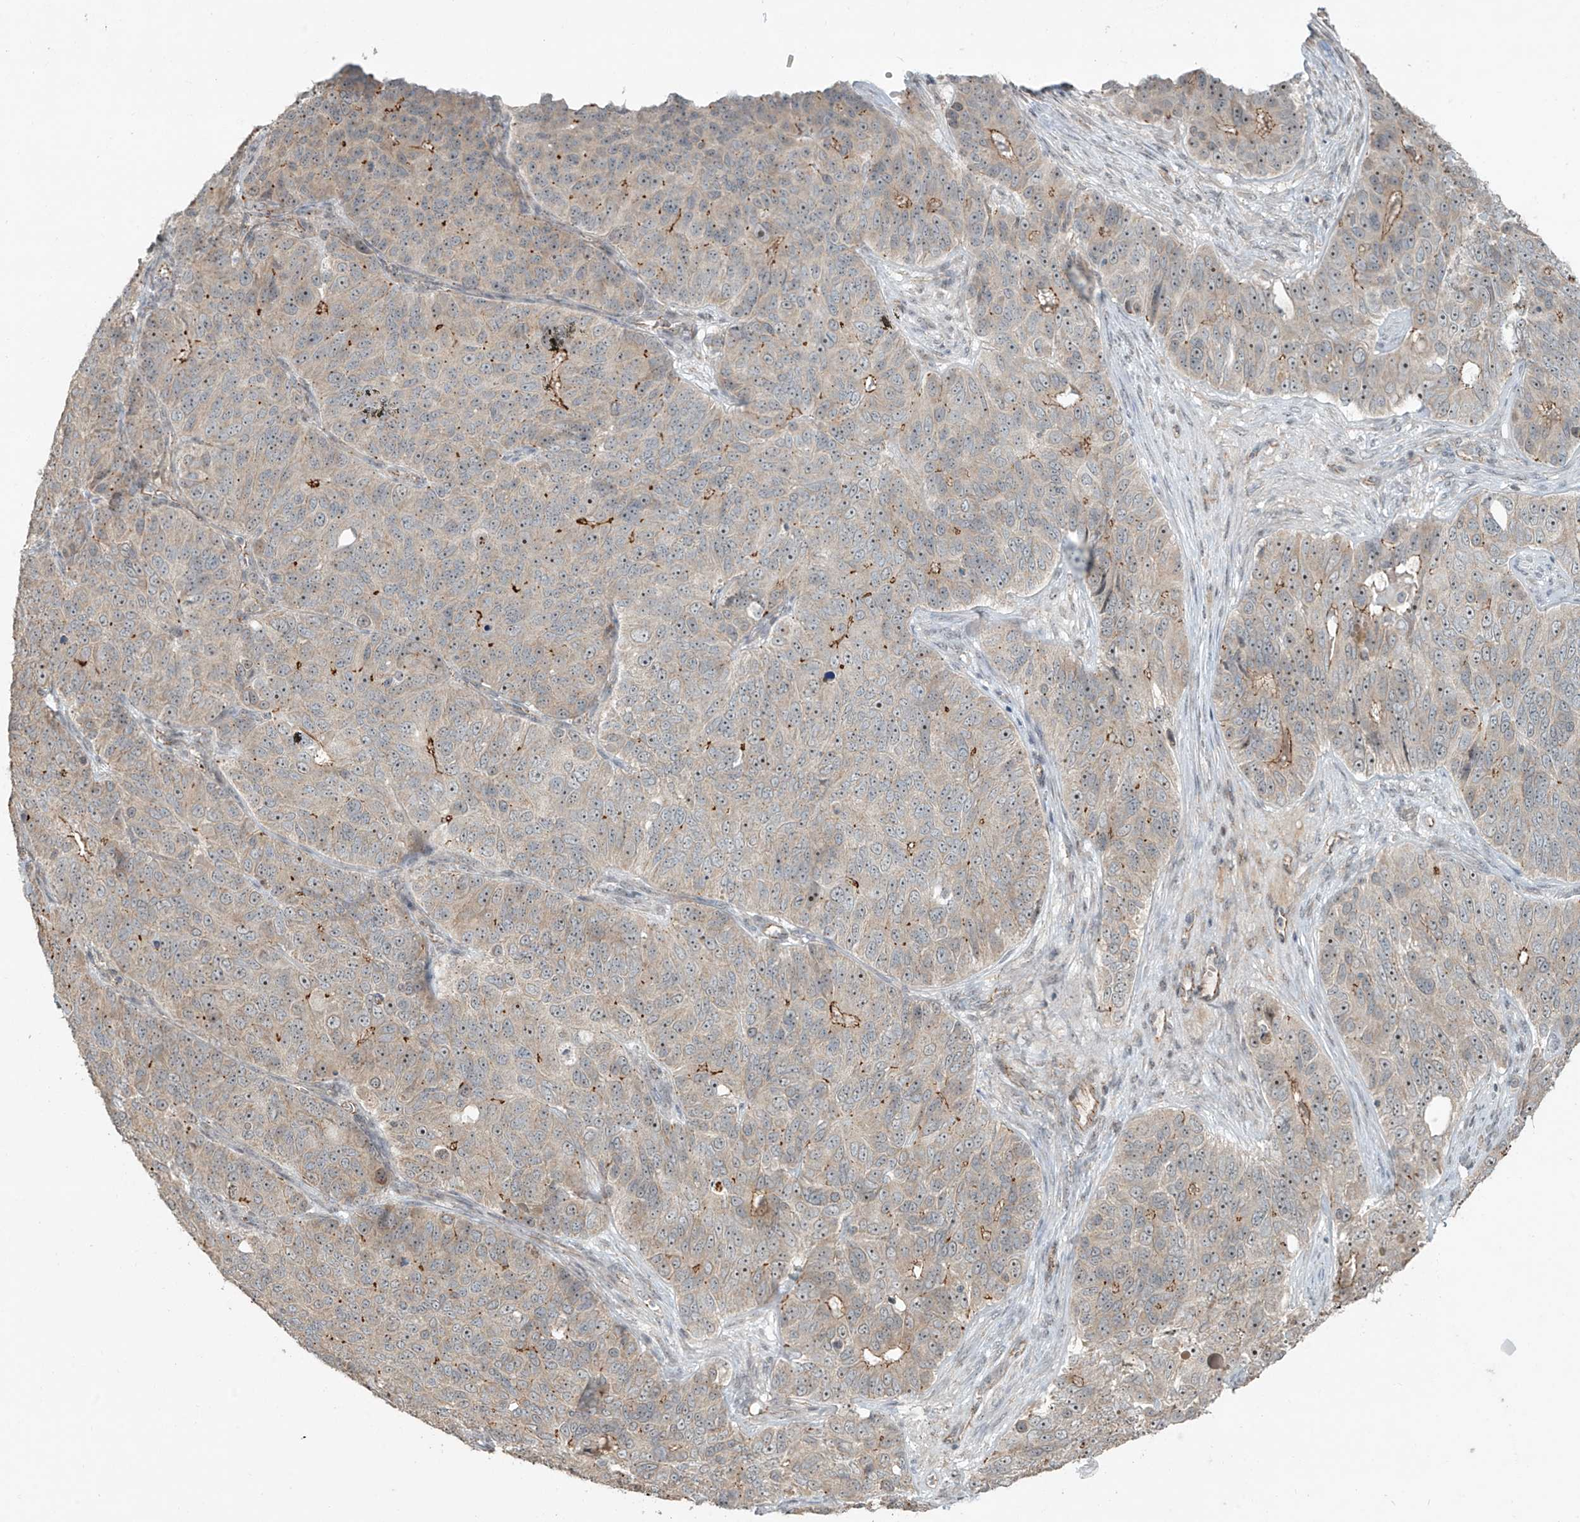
{"staining": {"intensity": "moderate", "quantity": "<25%", "location": "cytoplasmic/membranous"}, "tissue": "ovarian cancer", "cell_type": "Tumor cells", "image_type": "cancer", "snomed": [{"axis": "morphology", "description": "Carcinoma, endometroid"}, {"axis": "topography", "description": "Ovary"}], "caption": "Human ovarian cancer stained with a brown dye reveals moderate cytoplasmic/membranous positive positivity in about <25% of tumor cells.", "gene": "ZNF16", "patient": {"sex": "female", "age": 51}}